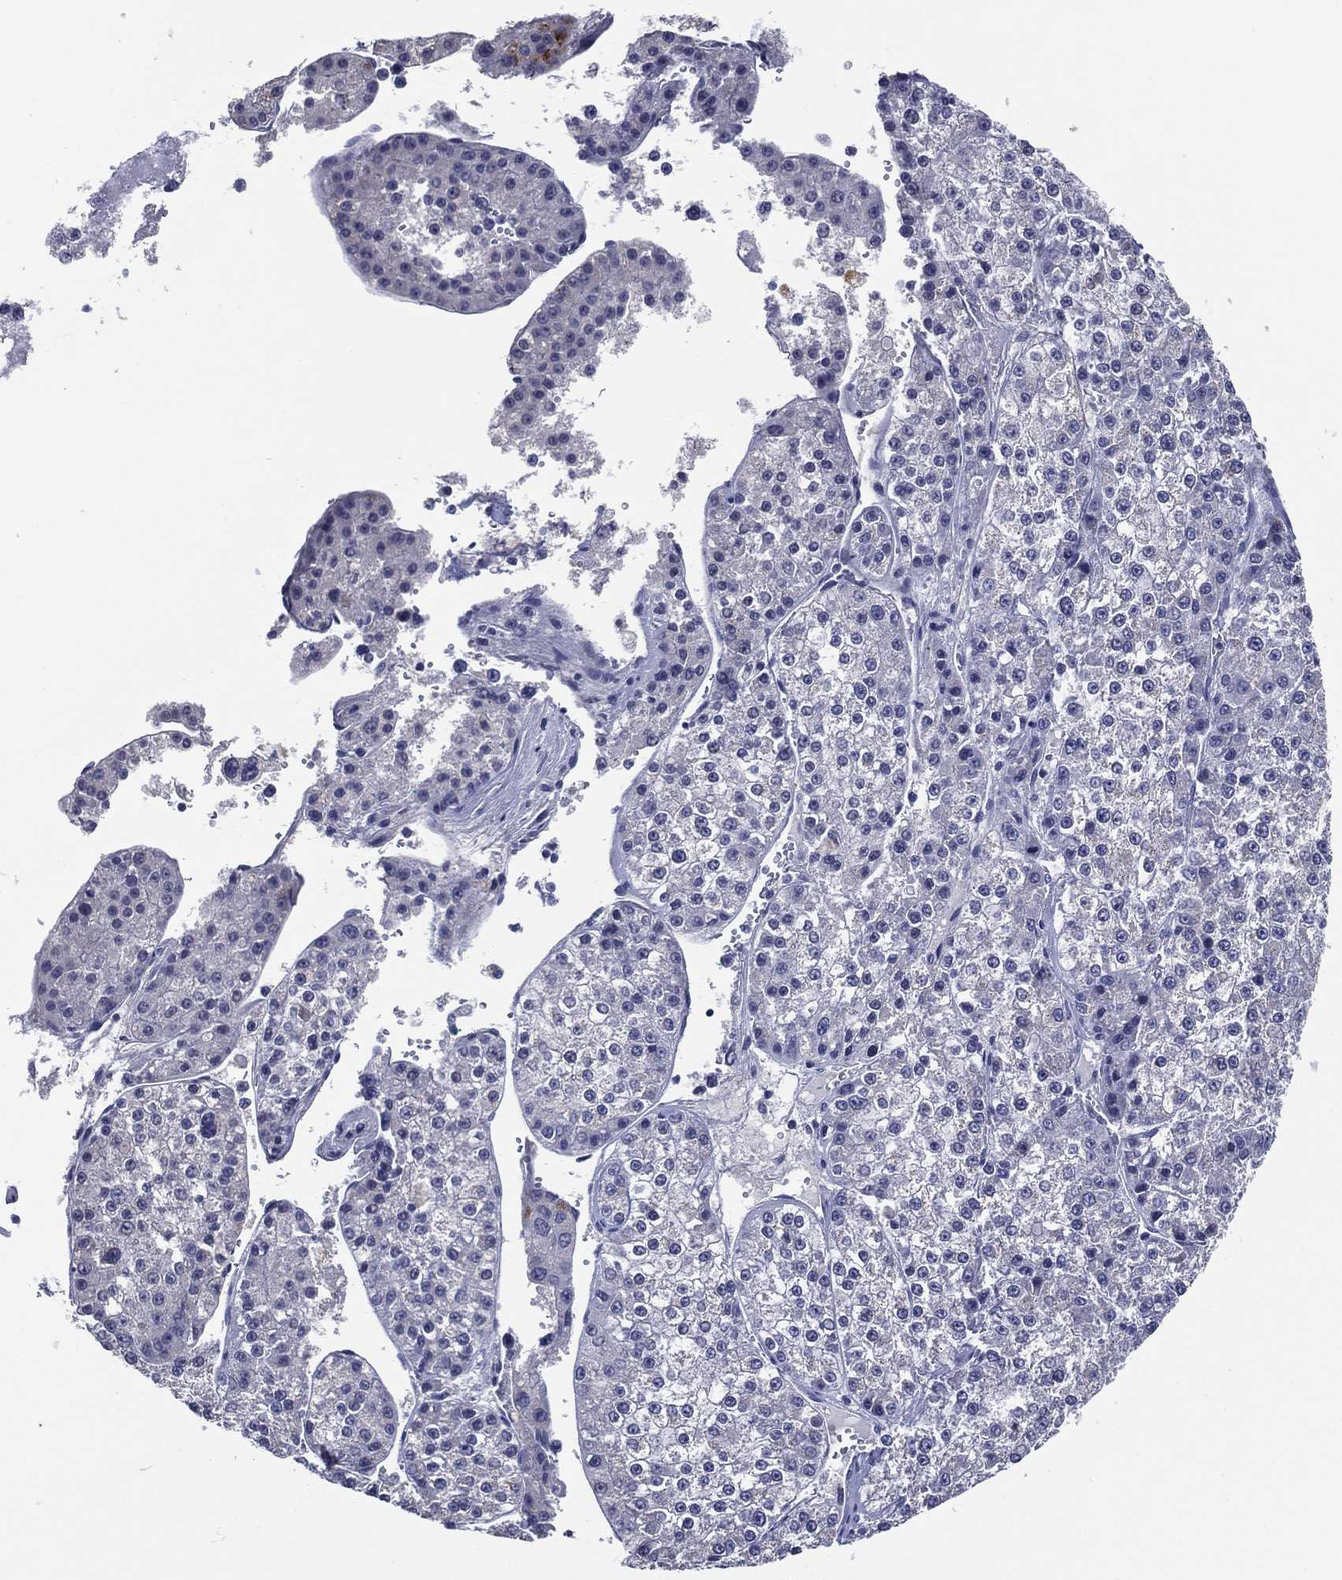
{"staining": {"intensity": "negative", "quantity": "none", "location": "none"}, "tissue": "liver cancer", "cell_type": "Tumor cells", "image_type": "cancer", "snomed": [{"axis": "morphology", "description": "Carcinoma, Hepatocellular, NOS"}, {"axis": "topography", "description": "Liver"}], "caption": "The photomicrograph shows no significant staining in tumor cells of liver hepatocellular carcinoma. (Brightfield microscopy of DAB immunohistochemistry (IHC) at high magnification).", "gene": "SLC13A4", "patient": {"sex": "female", "age": 73}}